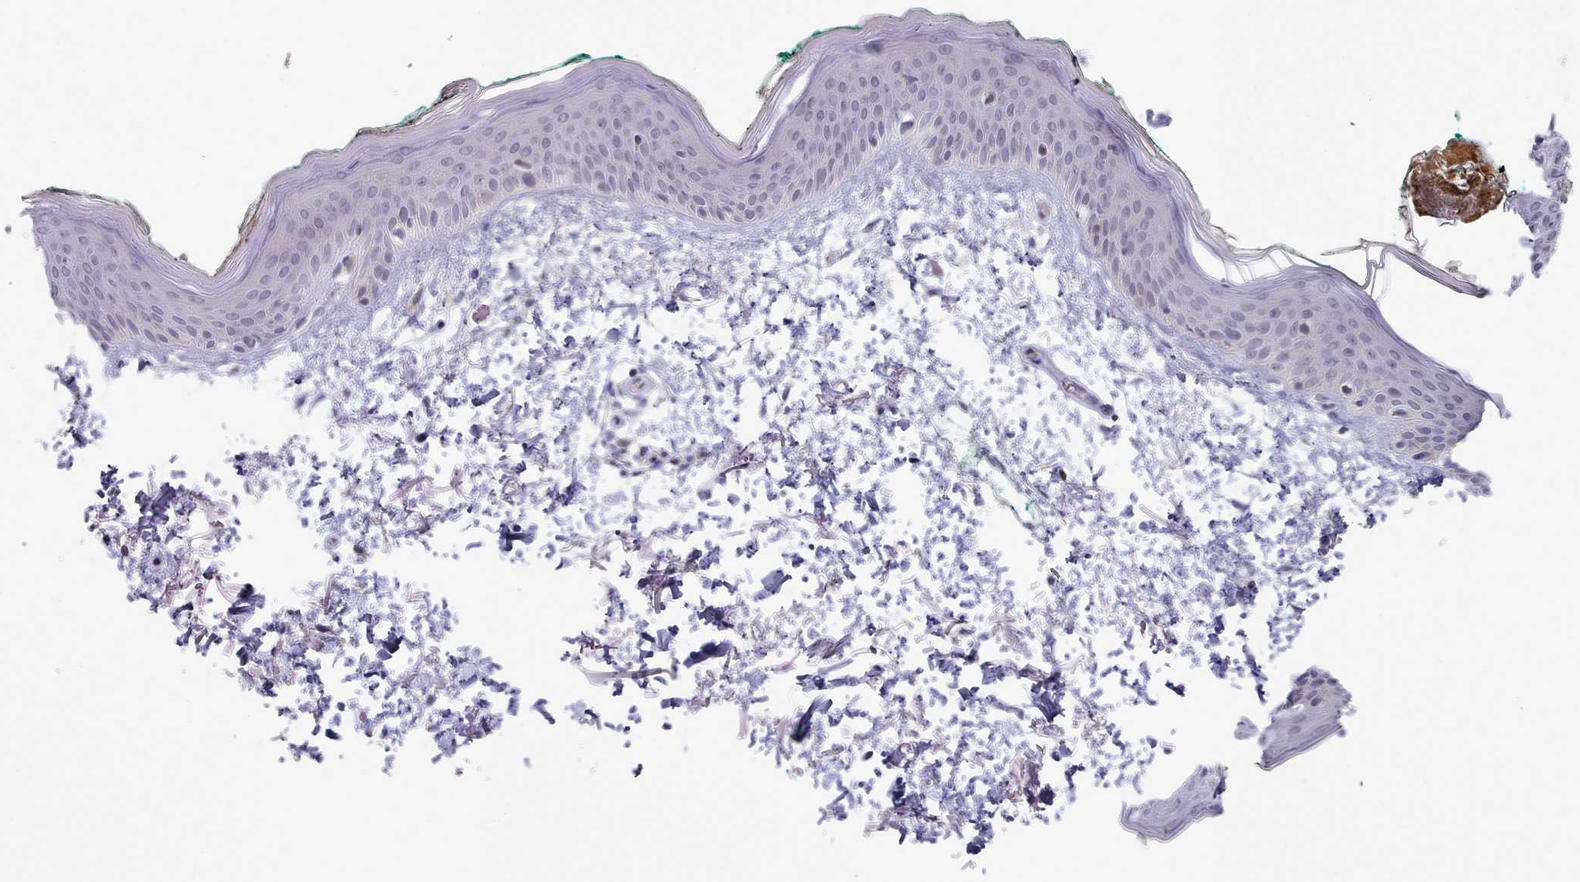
{"staining": {"intensity": "negative", "quantity": "none", "location": "none"}, "tissue": "skin", "cell_type": "Fibroblasts", "image_type": "normal", "snomed": [{"axis": "morphology", "description": "Normal tissue, NOS"}, {"axis": "morphology", "description": "Malignant melanoma, NOS"}, {"axis": "topography", "description": "Skin"}], "caption": "Immunohistochemistry (IHC) of normal skin exhibits no expression in fibroblasts.", "gene": "GINS1", "patient": {"sex": "male", "age": 62}}